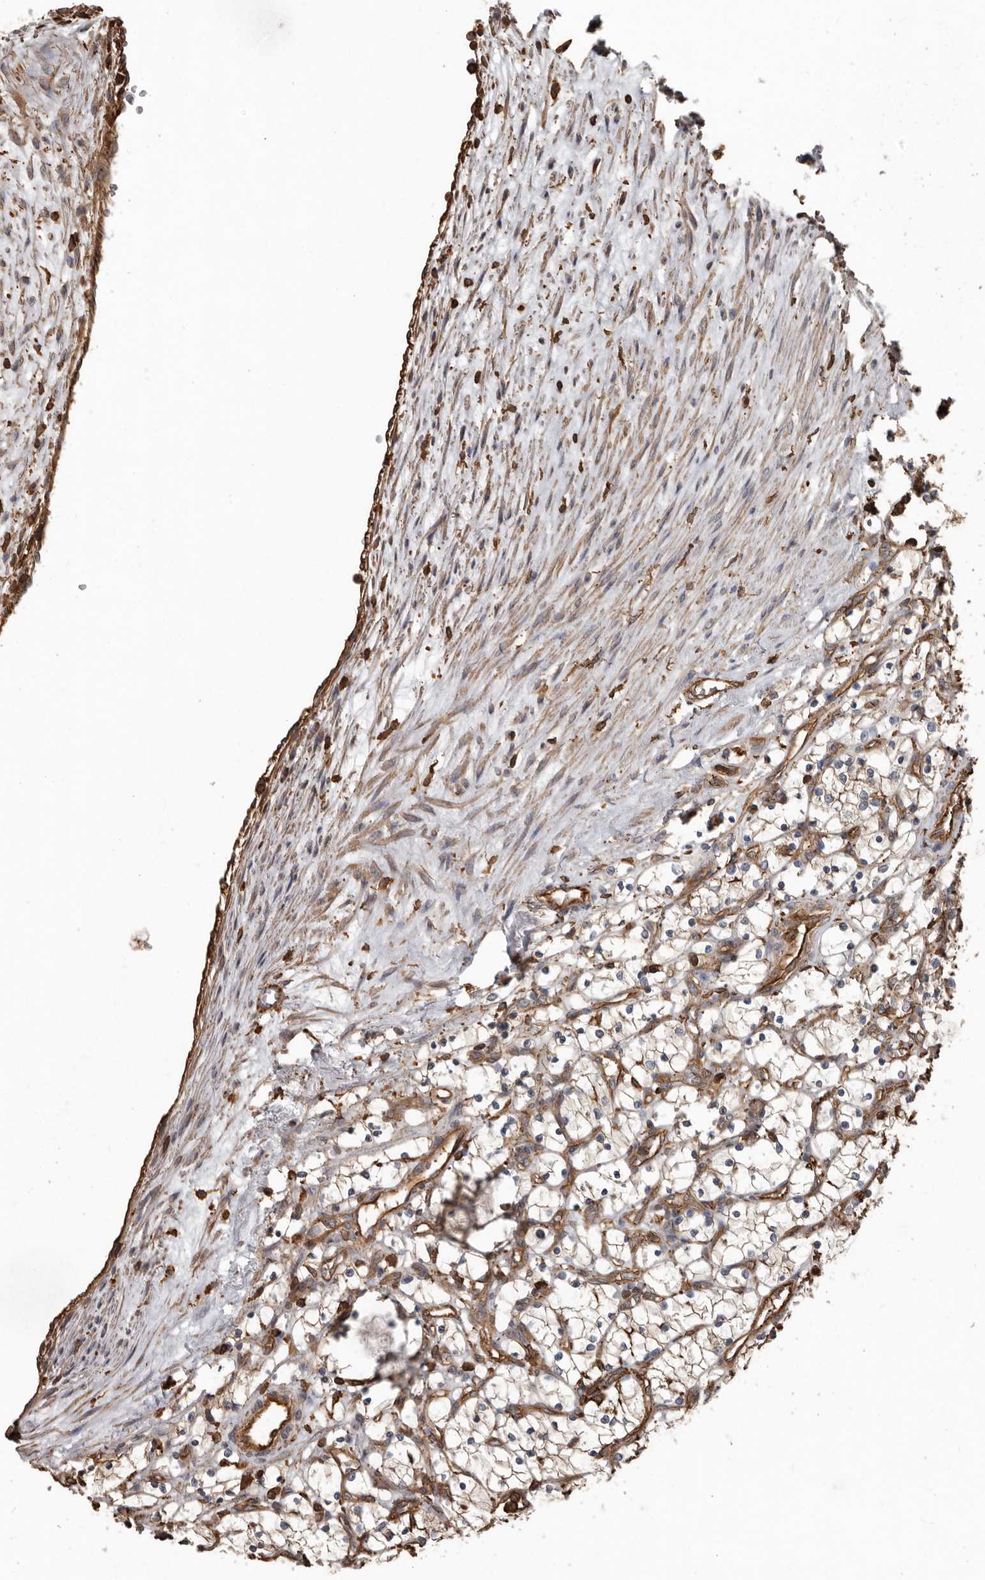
{"staining": {"intensity": "weak", "quantity": "25%-75%", "location": "cytoplasmic/membranous"}, "tissue": "renal cancer", "cell_type": "Tumor cells", "image_type": "cancer", "snomed": [{"axis": "morphology", "description": "Adenocarcinoma, NOS"}, {"axis": "topography", "description": "Kidney"}], "caption": "Human adenocarcinoma (renal) stained with a protein marker displays weak staining in tumor cells.", "gene": "DENND6B", "patient": {"sex": "female", "age": 69}}